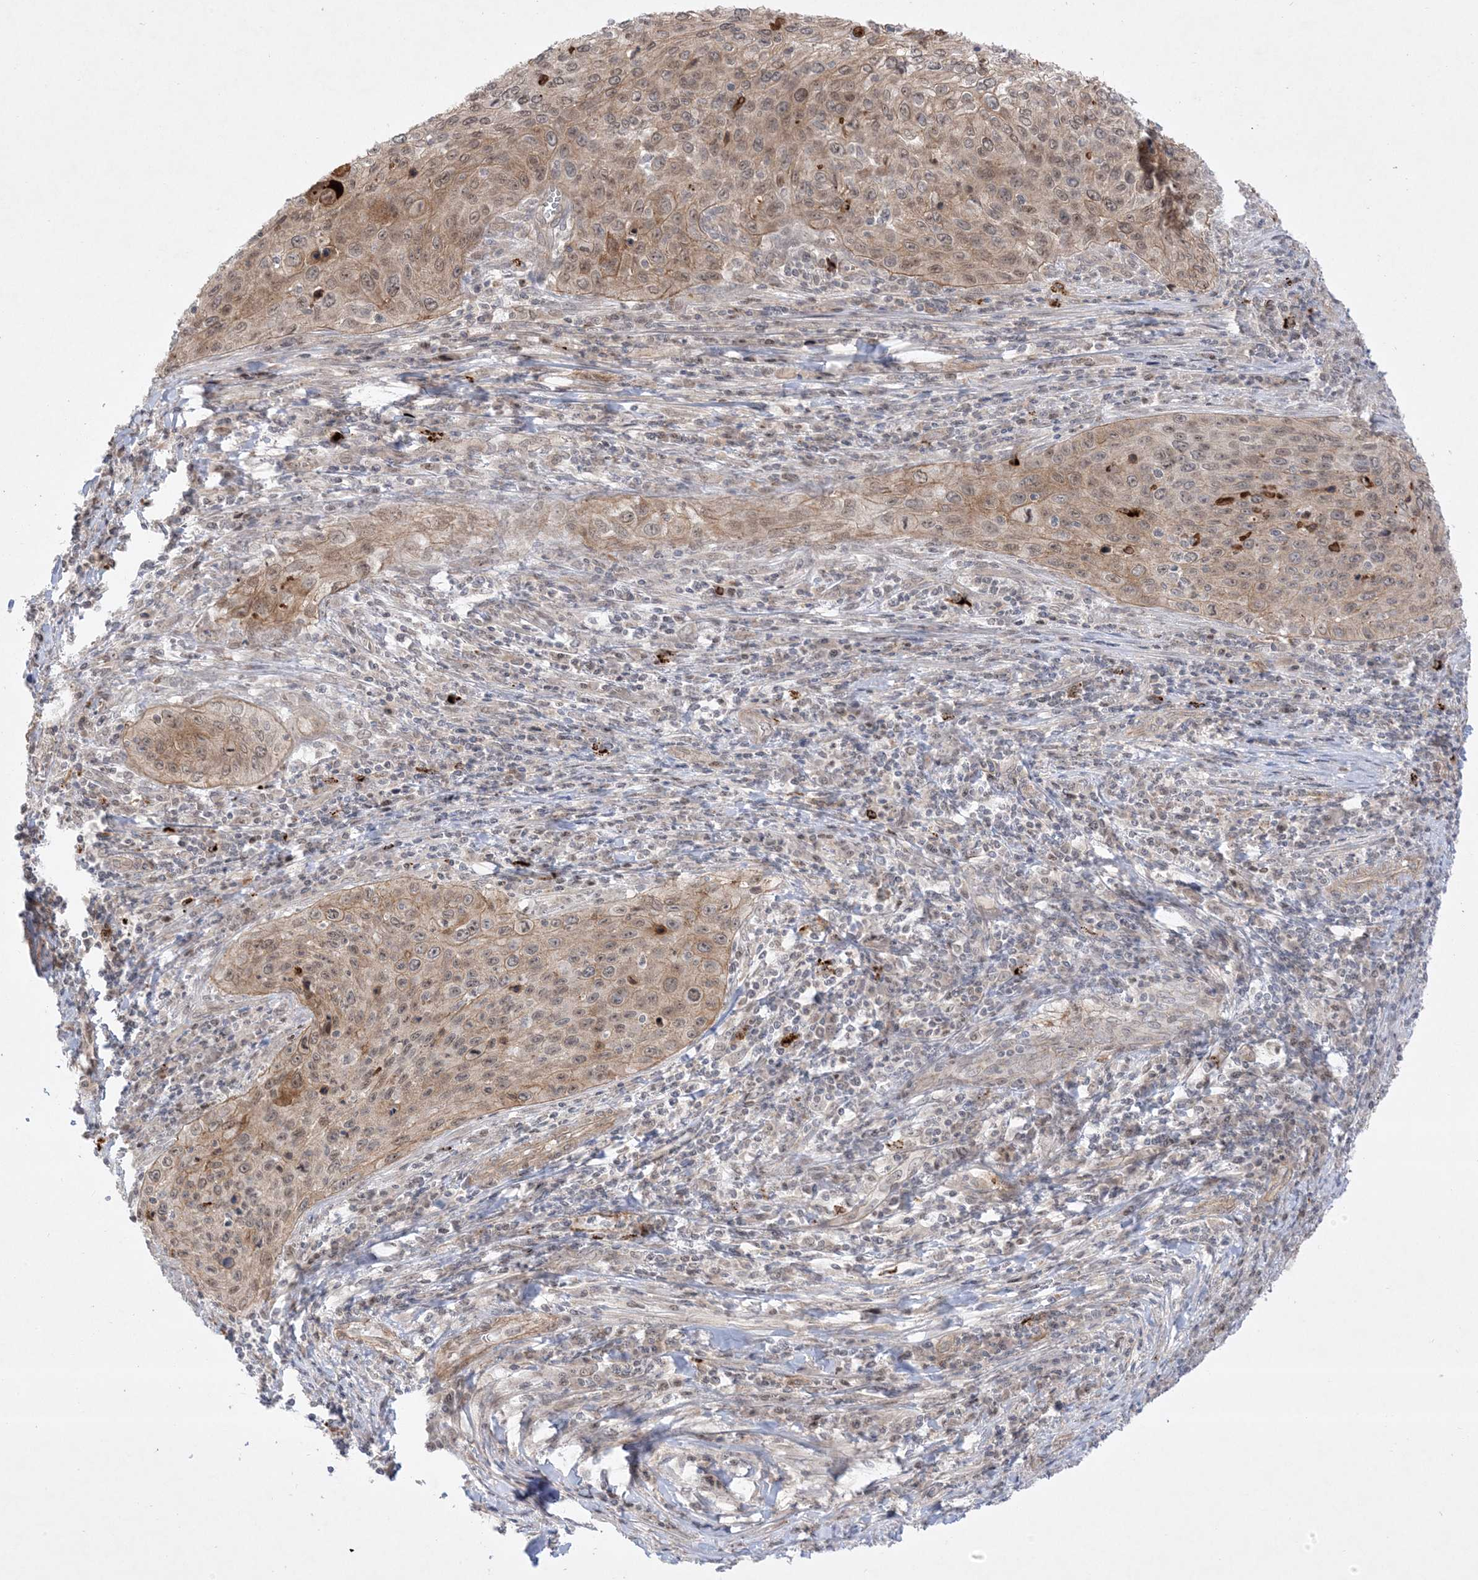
{"staining": {"intensity": "weak", "quantity": ">75%", "location": "cytoplasmic/membranous,nuclear"}, "tissue": "cervical cancer", "cell_type": "Tumor cells", "image_type": "cancer", "snomed": [{"axis": "morphology", "description": "Squamous cell carcinoma, NOS"}, {"axis": "topography", "description": "Cervix"}], "caption": "There is low levels of weak cytoplasmic/membranous and nuclear positivity in tumor cells of cervical cancer (squamous cell carcinoma), as demonstrated by immunohistochemical staining (brown color).", "gene": "PTK6", "patient": {"sex": "female", "age": 32}}